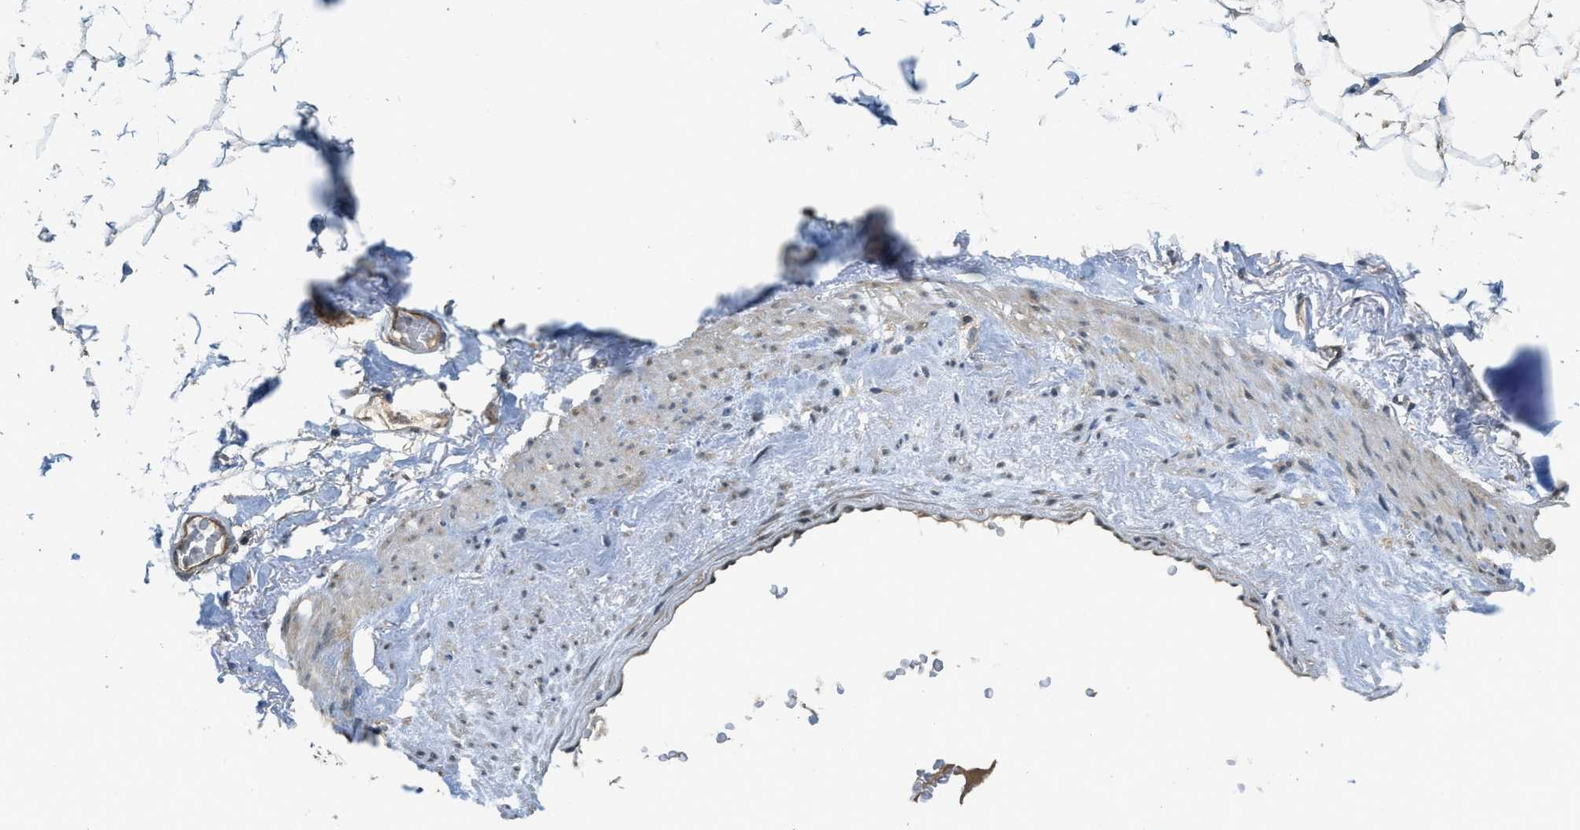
{"staining": {"intensity": "moderate", "quantity": ">75%", "location": "cytoplasmic/membranous"}, "tissue": "adipose tissue", "cell_type": "Adipocytes", "image_type": "normal", "snomed": [{"axis": "morphology", "description": "Normal tissue, NOS"}, {"axis": "topography", "description": "Breast"}, {"axis": "topography", "description": "Soft tissue"}], "caption": "IHC of unremarkable adipose tissue exhibits medium levels of moderate cytoplasmic/membranous positivity in about >75% of adipocytes. (DAB (3,3'-diaminobenzidine) = brown stain, brightfield microscopy at high magnification).", "gene": "IGF2BP2", "patient": {"sex": "female", "age": 75}}